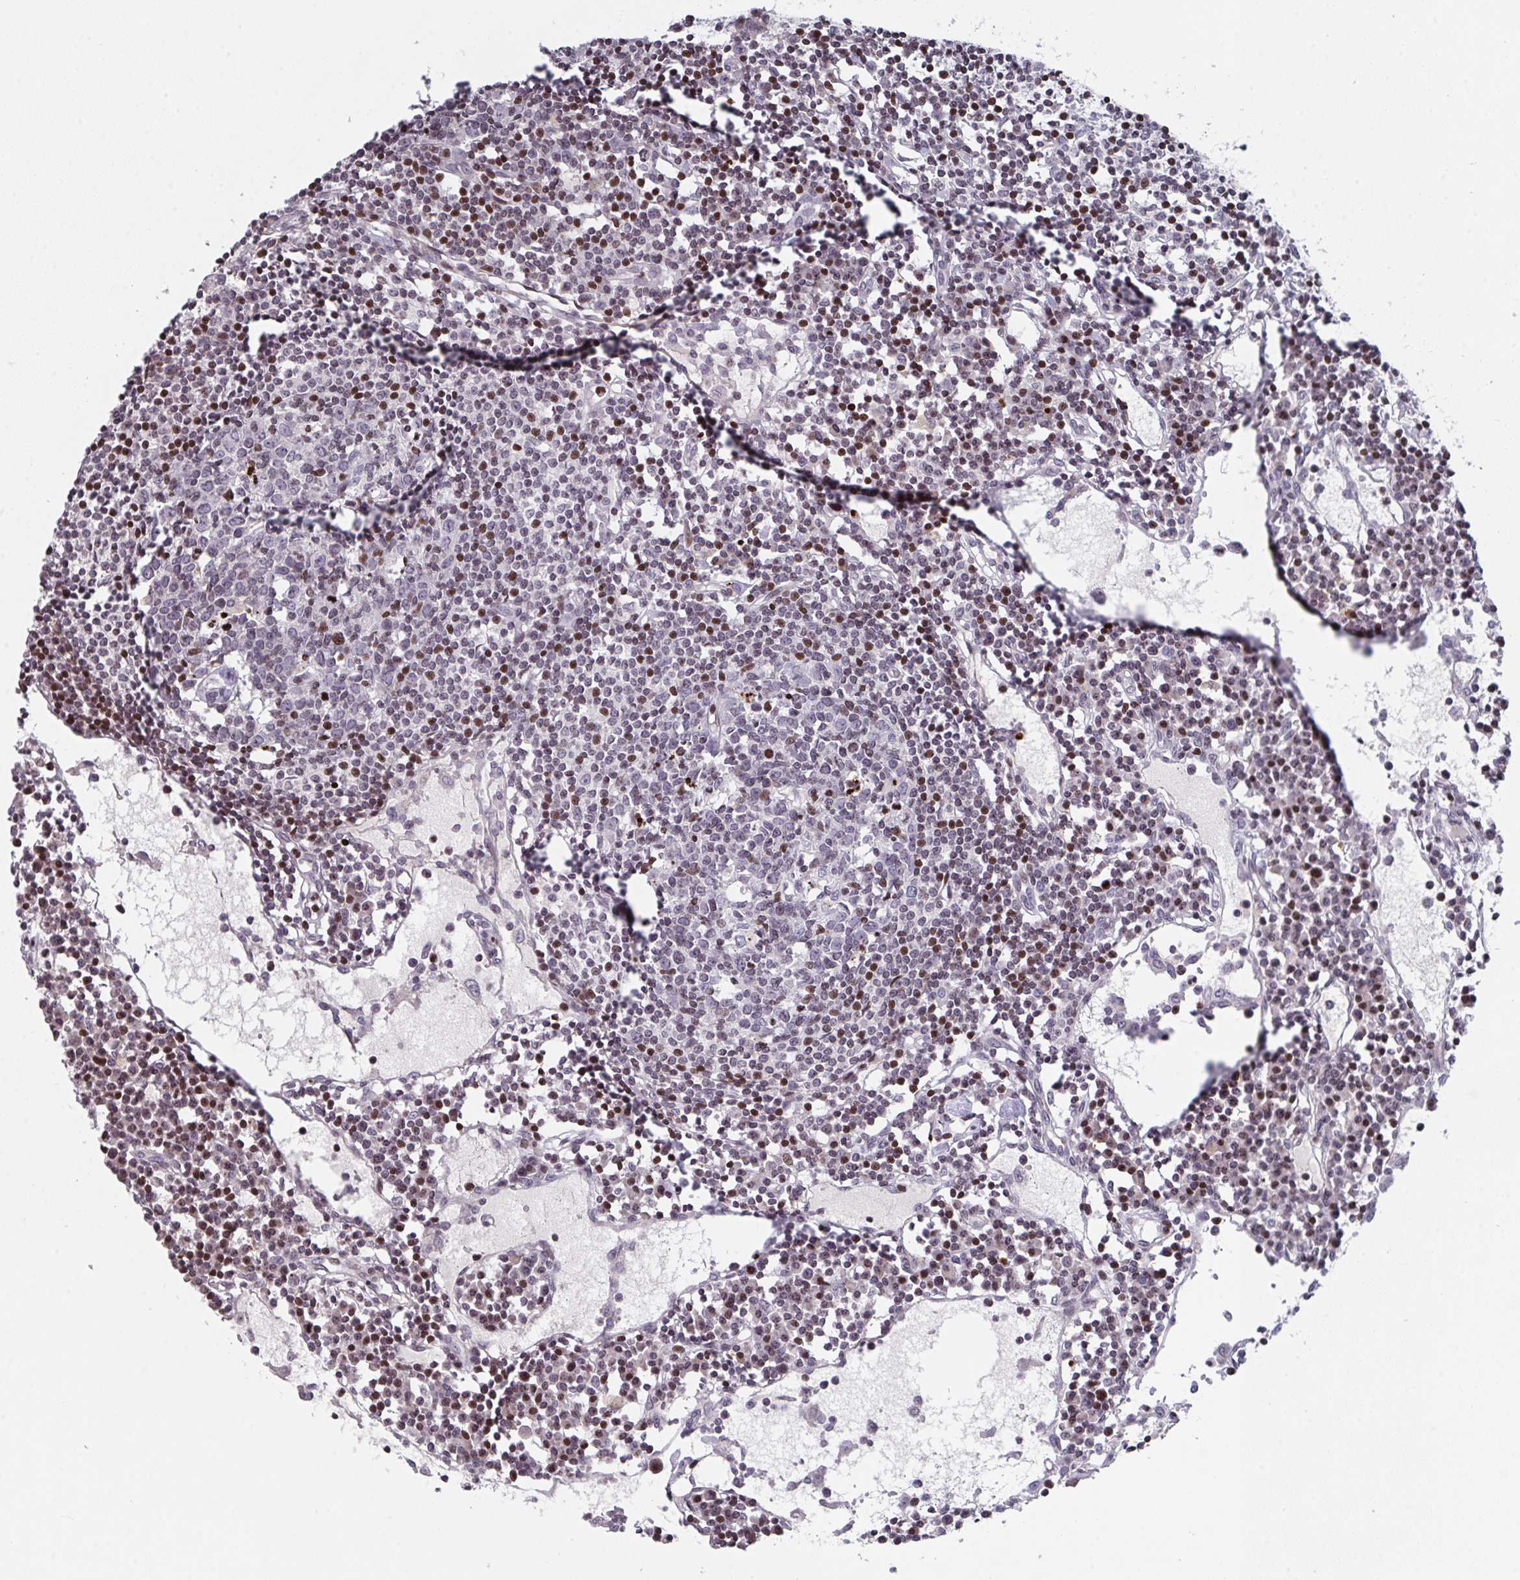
{"staining": {"intensity": "moderate", "quantity": "<25%", "location": "nuclear"}, "tissue": "lymph node", "cell_type": "Germinal center cells", "image_type": "normal", "snomed": [{"axis": "morphology", "description": "Normal tissue, NOS"}, {"axis": "topography", "description": "Lymph node"}], "caption": "This image exhibits normal lymph node stained with IHC to label a protein in brown. The nuclear of germinal center cells show moderate positivity for the protein. Nuclei are counter-stained blue.", "gene": "PCDHB8", "patient": {"sex": "female", "age": 78}}